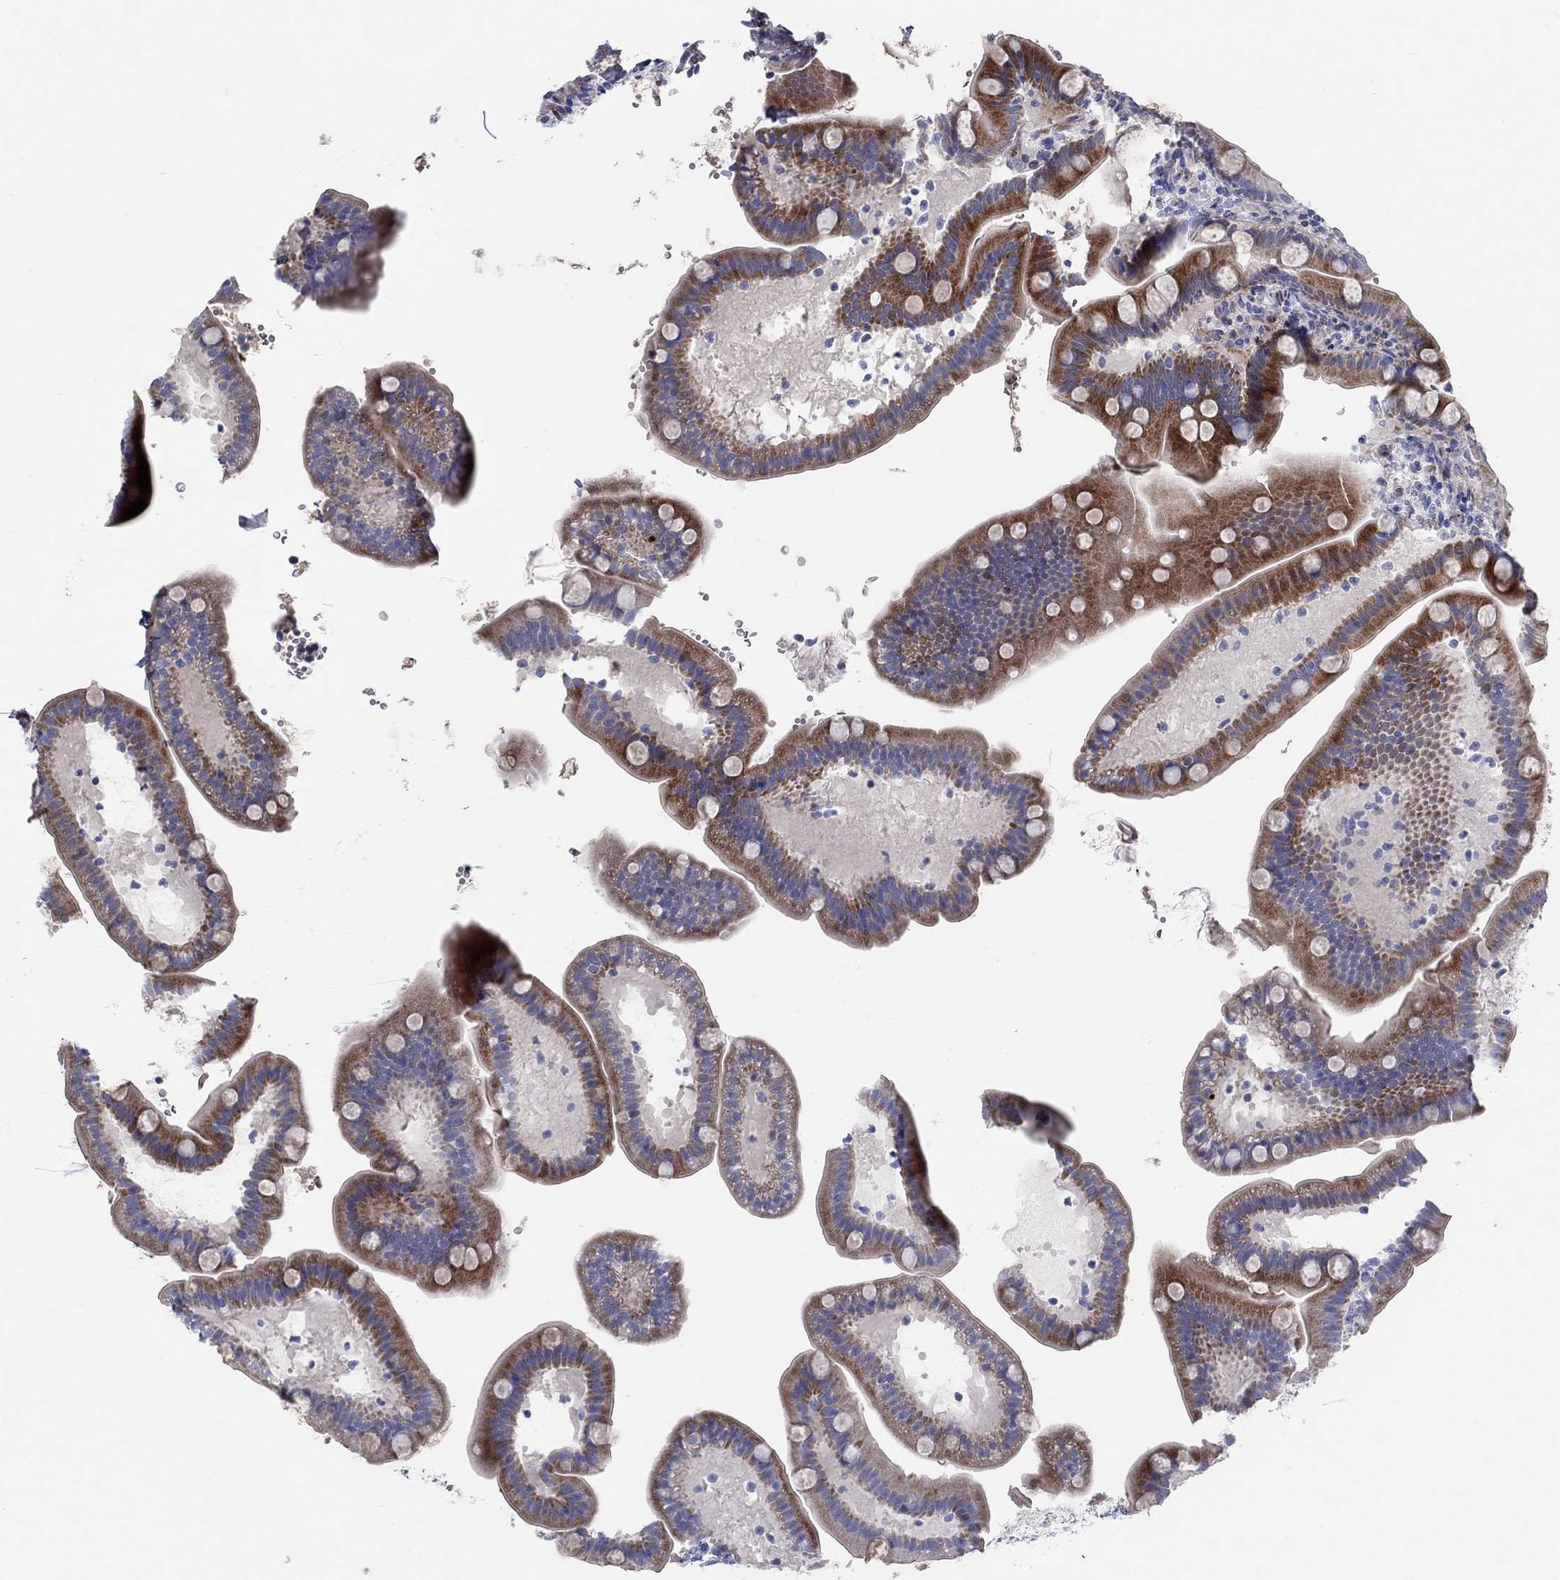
{"staining": {"intensity": "strong", "quantity": "25%-75%", "location": "cytoplasmic/membranous"}, "tissue": "small intestine", "cell_type": "Glandular cells", "image_type": "normal", "snomed": [{"axis": "morphology", "description": "Normal tissue, NOS"}, {"axis": "topography", "description": "Small intestine"}], "caption": "This histopathology image exhibits immunohistochemistry staining of benign human small intestine, with high strong cytoplasmic/membranous expression in approximately 25%-75% of glandular cells.", "gene": "ARHGAP36", "patient": {"sex": "male", "age": 66}}